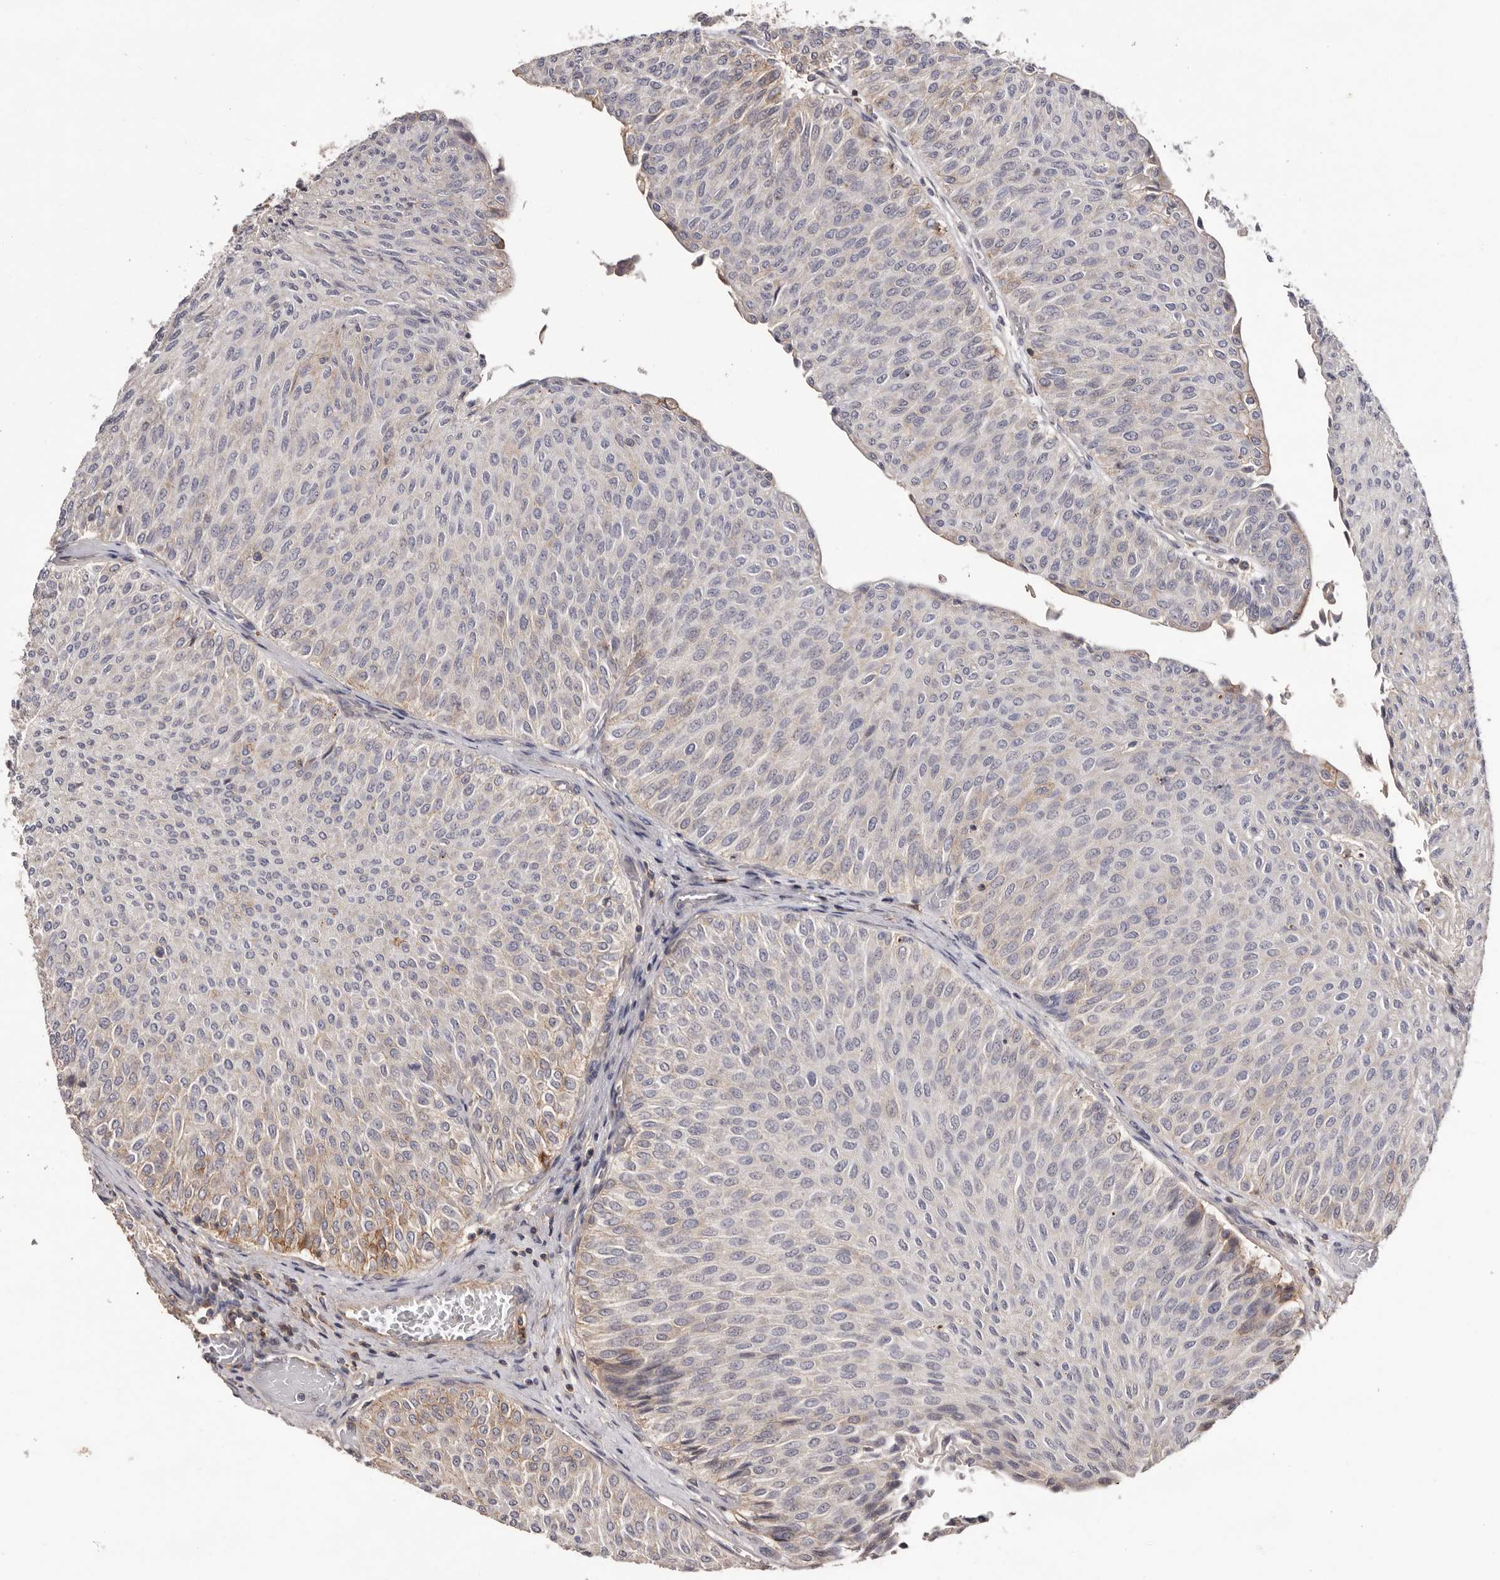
{"staining": {"intensity": "weak", "quantity": "<25%", "location": "cytoplasmic/membranous"}, "tissue": "urothelial cancer", "cell_type": "Tumor cells", "image_type": "cancer", "snomed": [{"axis": "morphology", "description": "Urothelial carcinoma, Low grade"}, {"axis": "topography", "description": "Urinary bladder"}], "caption": "DAB immunohistochemical staining of urothelial cancer demonstrates no significant staining in tumor cells.", "gene": "MMACHC", "patient": {"sex": "male", "age": 78}}